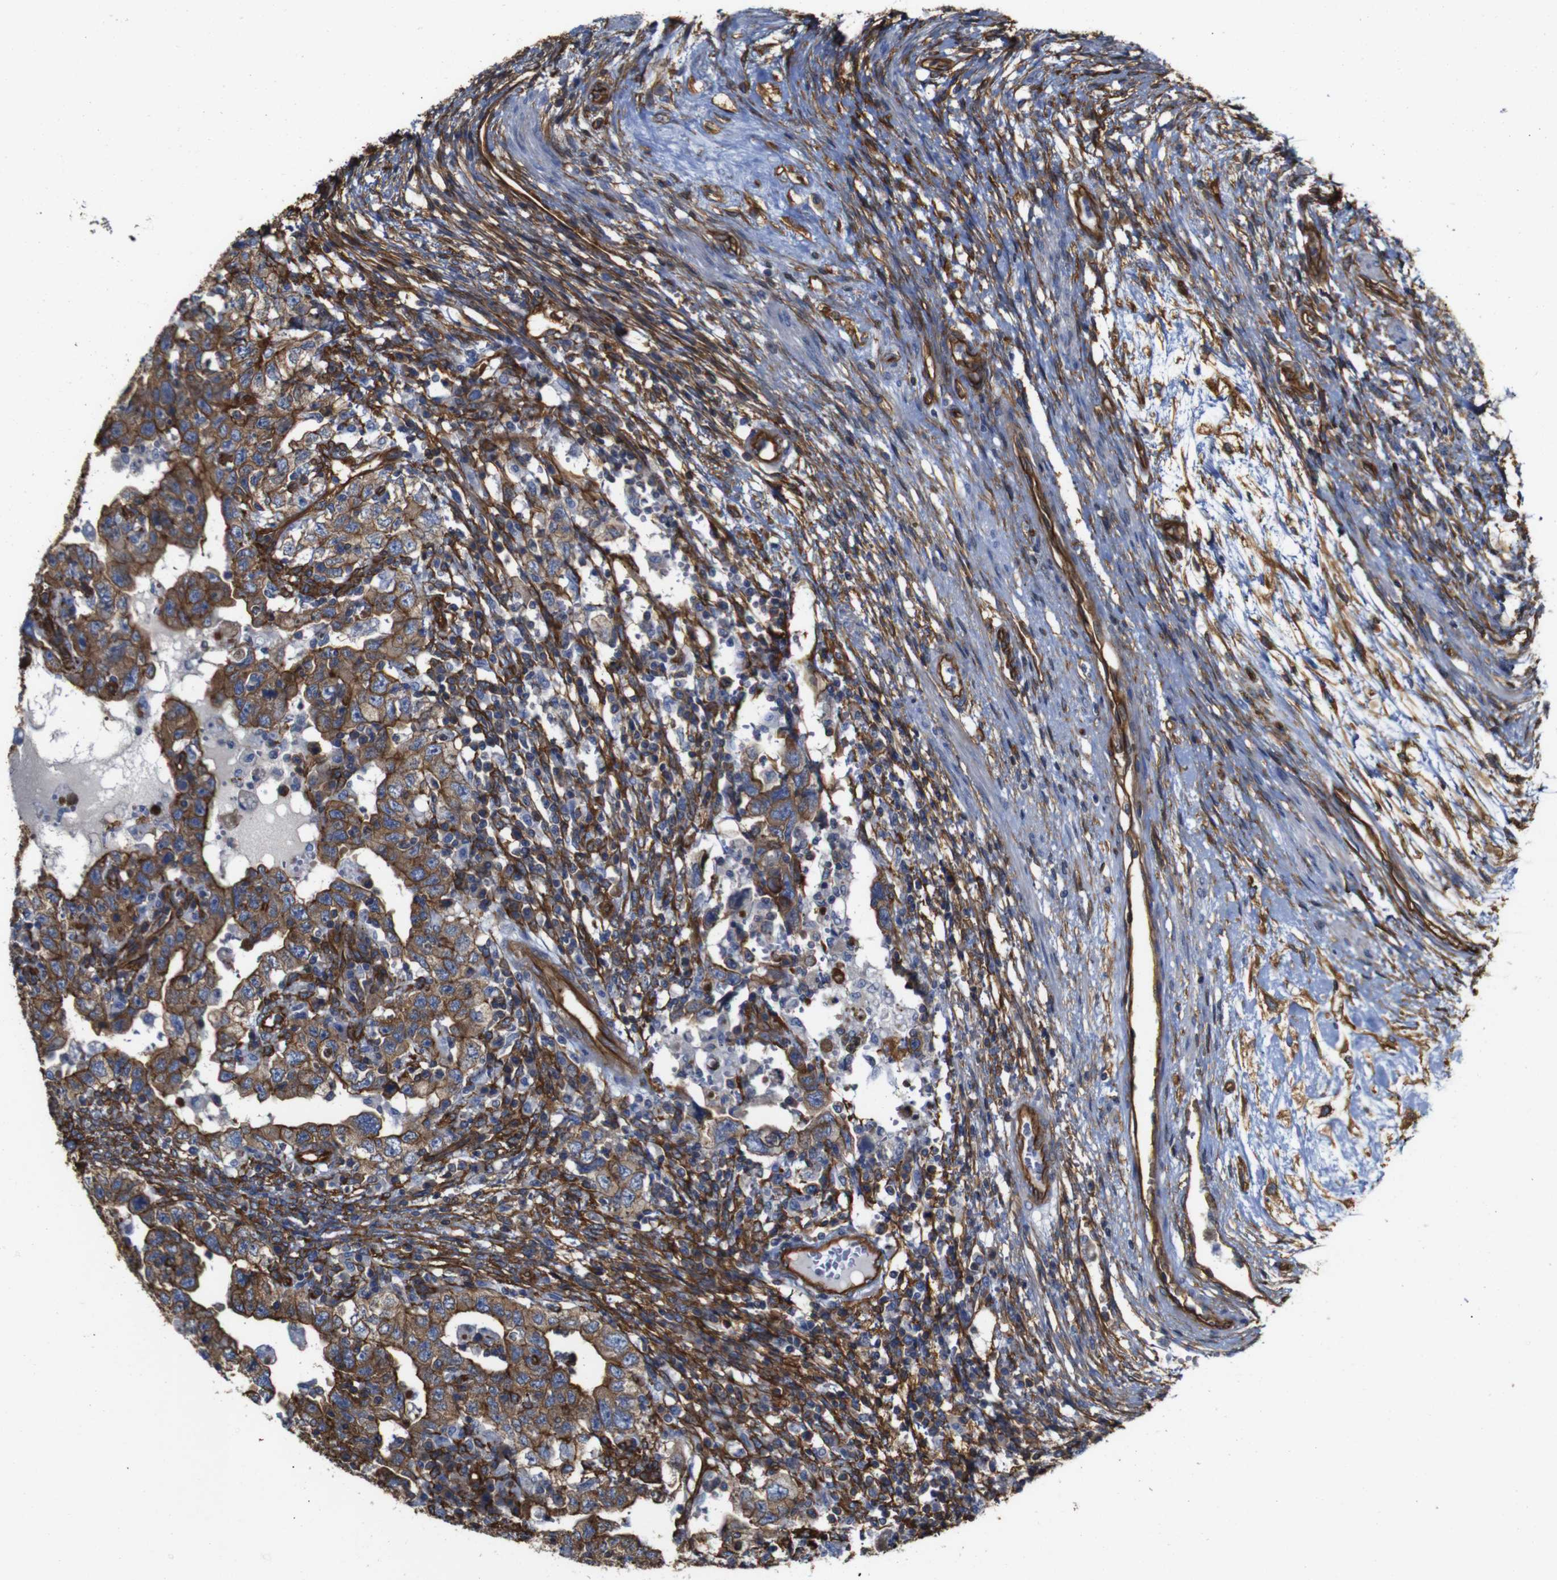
{"staining": {"intensity": "moderate", "quantity": ">75%", "location": "cytoplasmic/membranous"}, "tissue": "testis cancer", "cell_type": "Tumor cells", "image_type": "cancer", "snomed": [{"axis": "morphology", "description": "Carcinoma, Embryonal, NOS"}, {"axis": "topography", "description": "Testis"}], "caption": "Human testis cancer (embryonal carcinoma) stained for a protein (brown) displays moderate cytoplasmic/membranous positive staining in approximately >75% of tumor cells.", "gene": "SPTBN1", "patient": {"sex": "male", "age": 26}}